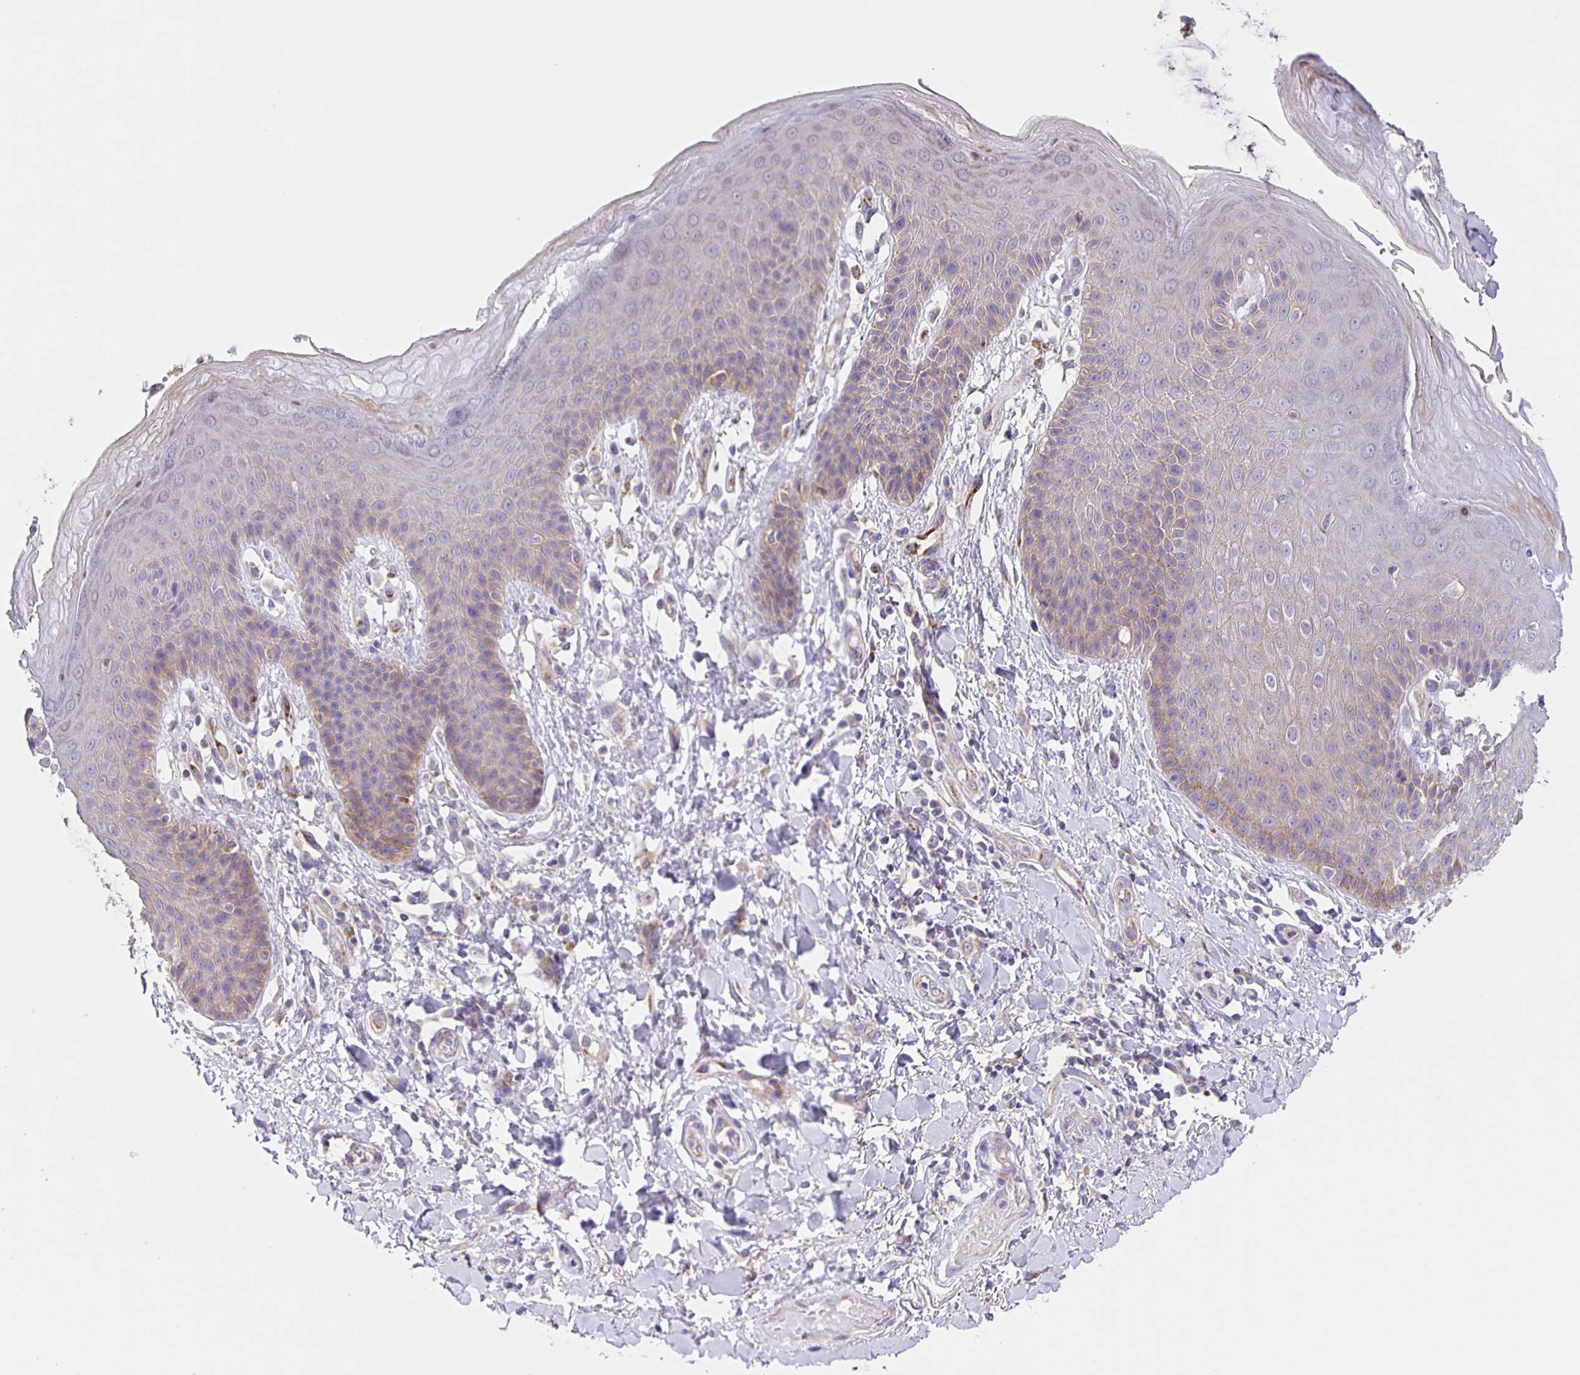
{"staining": {"intensity": "negative", "quantity": "none", "location": "none"}, "tissue": "skin", "cell_type": "Epidermal cells", "image_type": "normal", "snomed": [{"axis": "morphology", "description": "Normal tissue, NOS"}, {"axis": "topography", "description": "Anal"}, {"axis": "topography", "description": "Peripheral nerve tissue"}], "caption": "DAB immunohistochemical staining of benign skin displays no significant staining in epidermal cells. The staining is performed using DAB (3,3'-diaminobenzidine) brown chromogen with nuclei counter-stained in using hematoxylin.", "gene": "JMJD4", "patient": {"sex": "male", "age": 51}}